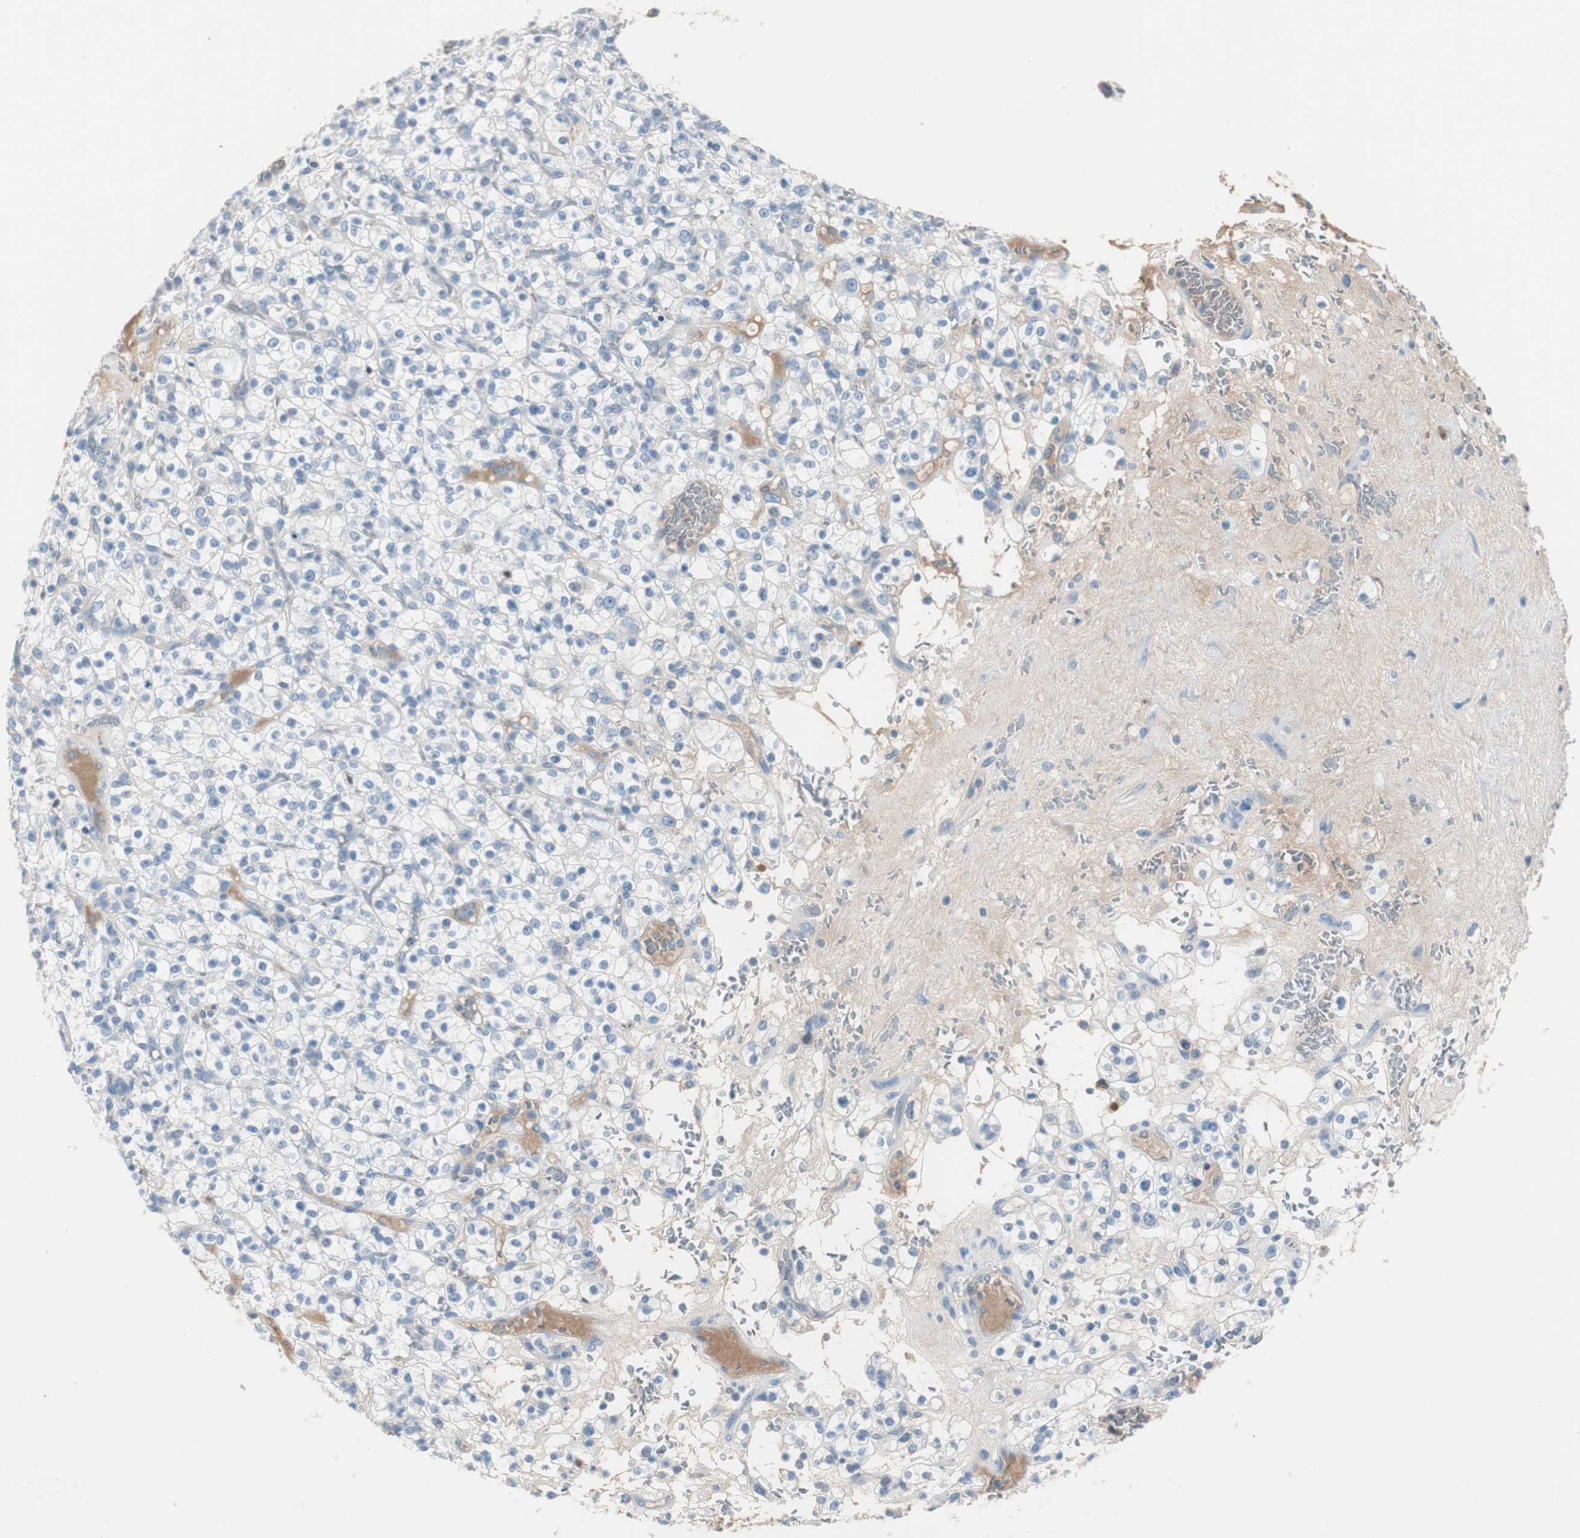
{"staining": {"intensity": "negative", "quantity": "none", "location": "none"}, "tissue": "renal cancer", "cell_type": "Tumor cells", "image_type": "cancer", "snomed": [{"axis": "morphology", "description": "Normal tissue, NOS"}, {"axis": "morphology", "description": "Adenocarcinoma, NOS"}, {"axis": "topography", "description": "Kidney"}], "caption": "Tumor cells show no significant positivity in renal cancer (adenocarcinoma). (DAB immunohistochemistry, high magnification).", "gene": "SERPINF1", "patient": {"sex": "female", "age": 72}}